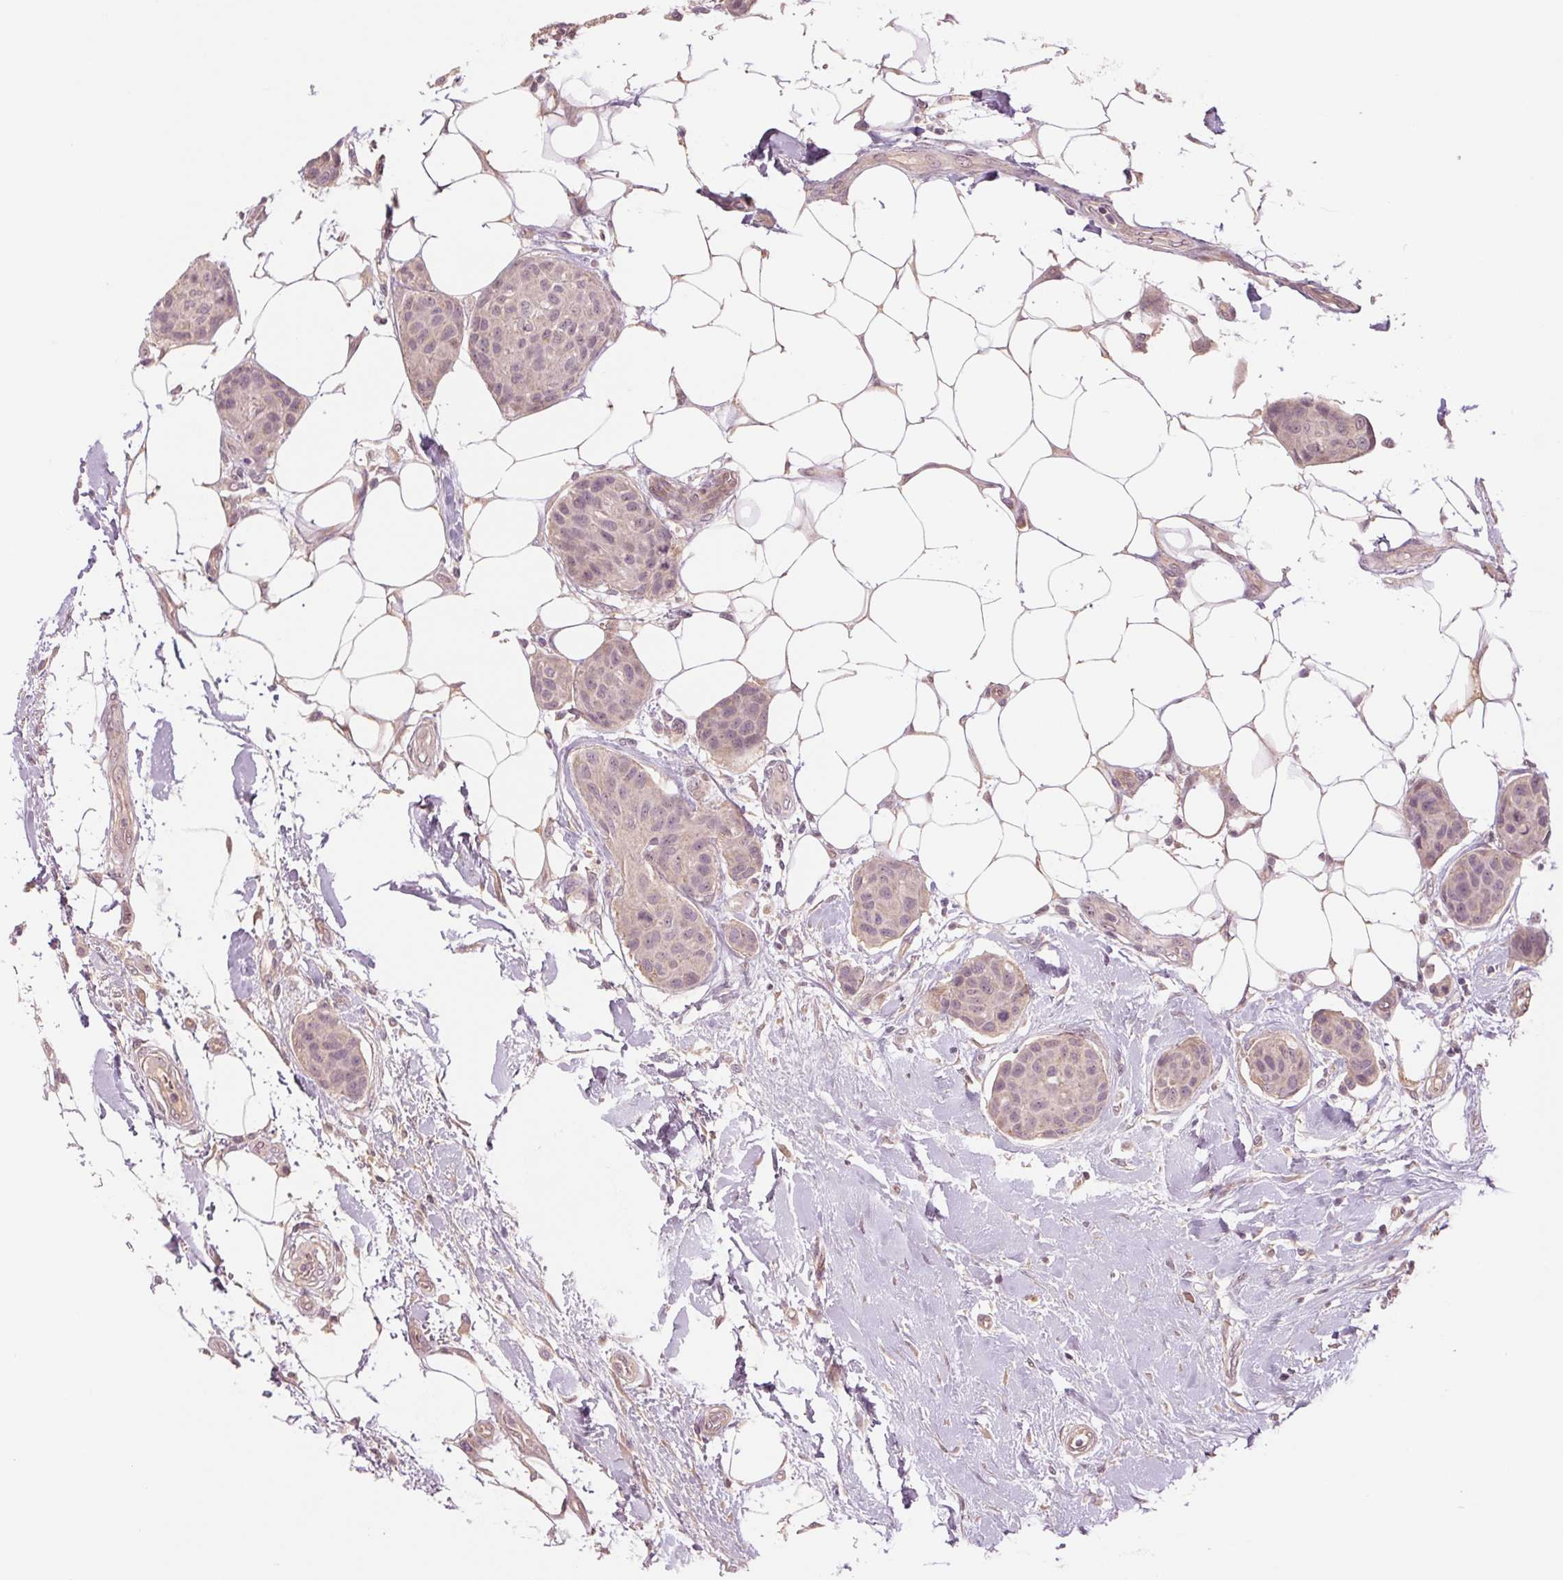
{"staining": {"intensity": "weak", "quantity": "<25%", "location": "cytoplasmic/membranous,nuclear"}, "tissue": "breast cancer", "cell_type": "Tumor cells", "image_type": "cancer", "snomed": [{"axis": "morphology", "description": "Duct carcinoma"}, {"axis": "topography", "description": "Breast"}, {"axis": "topography", "description": "Lymph node"}], "caption": "A high-resolution photomicrograph shows immunohistochemistry staining of invasive ductal carcinoma (breast), which shows no significant staining in tumor cells.", "gene": "PPIA", "patient": {"sex": "female", "age": 80}}